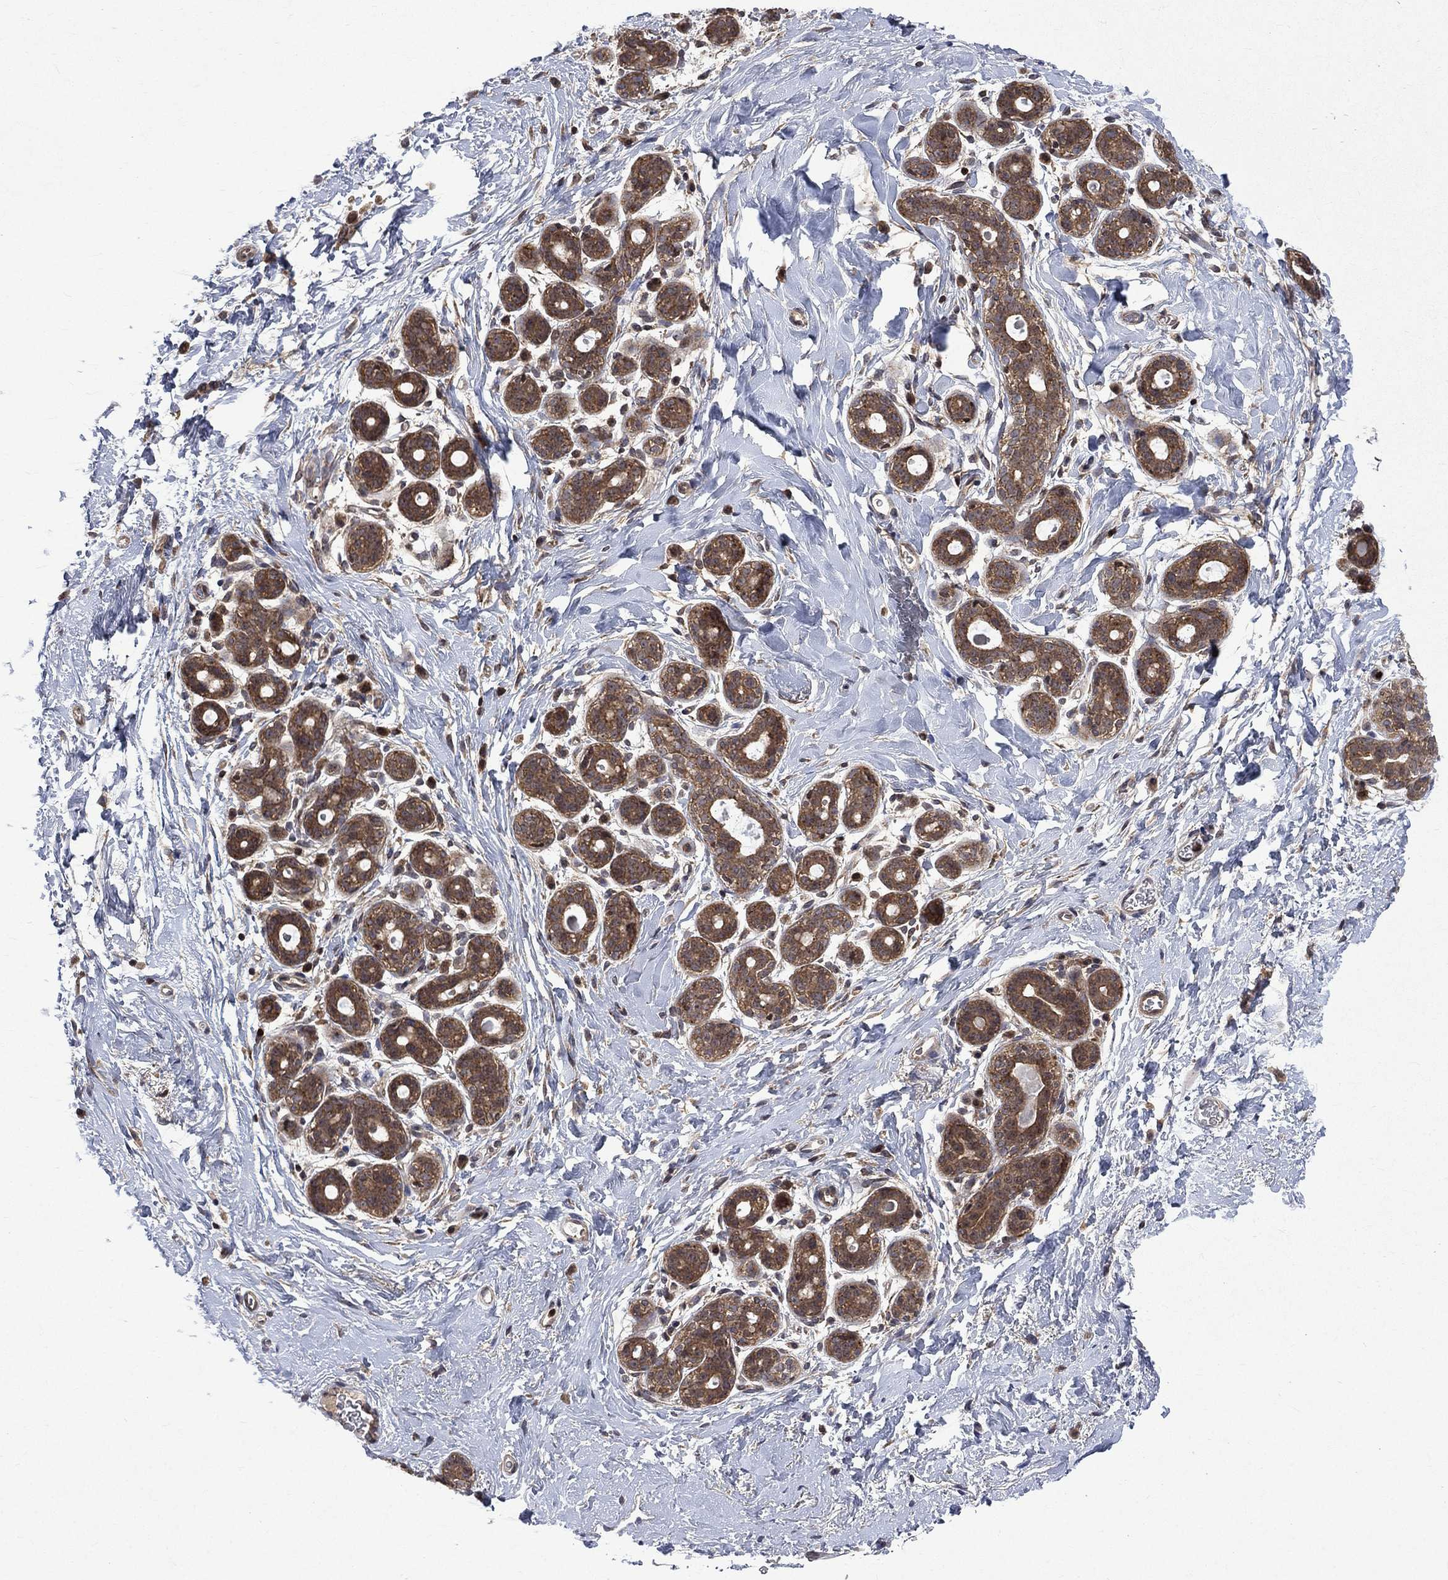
{"staining": {"intensity": "negative", "quantity": "none", "location": "none"}, "tissue": "breast", "cell_type": "Adipocytes", "image_type": "normal", "snomed": [{"axis": "morphology", "description": "Normal tissue, NOS"}, {"axis": "topography", "description": "Breast"}], "caption": "Immunohistochemical staining of normal breast shows no significant staining in adipocytes.", "gene": "TMEM33", "patient": {"sex": "female", "age": 43}}